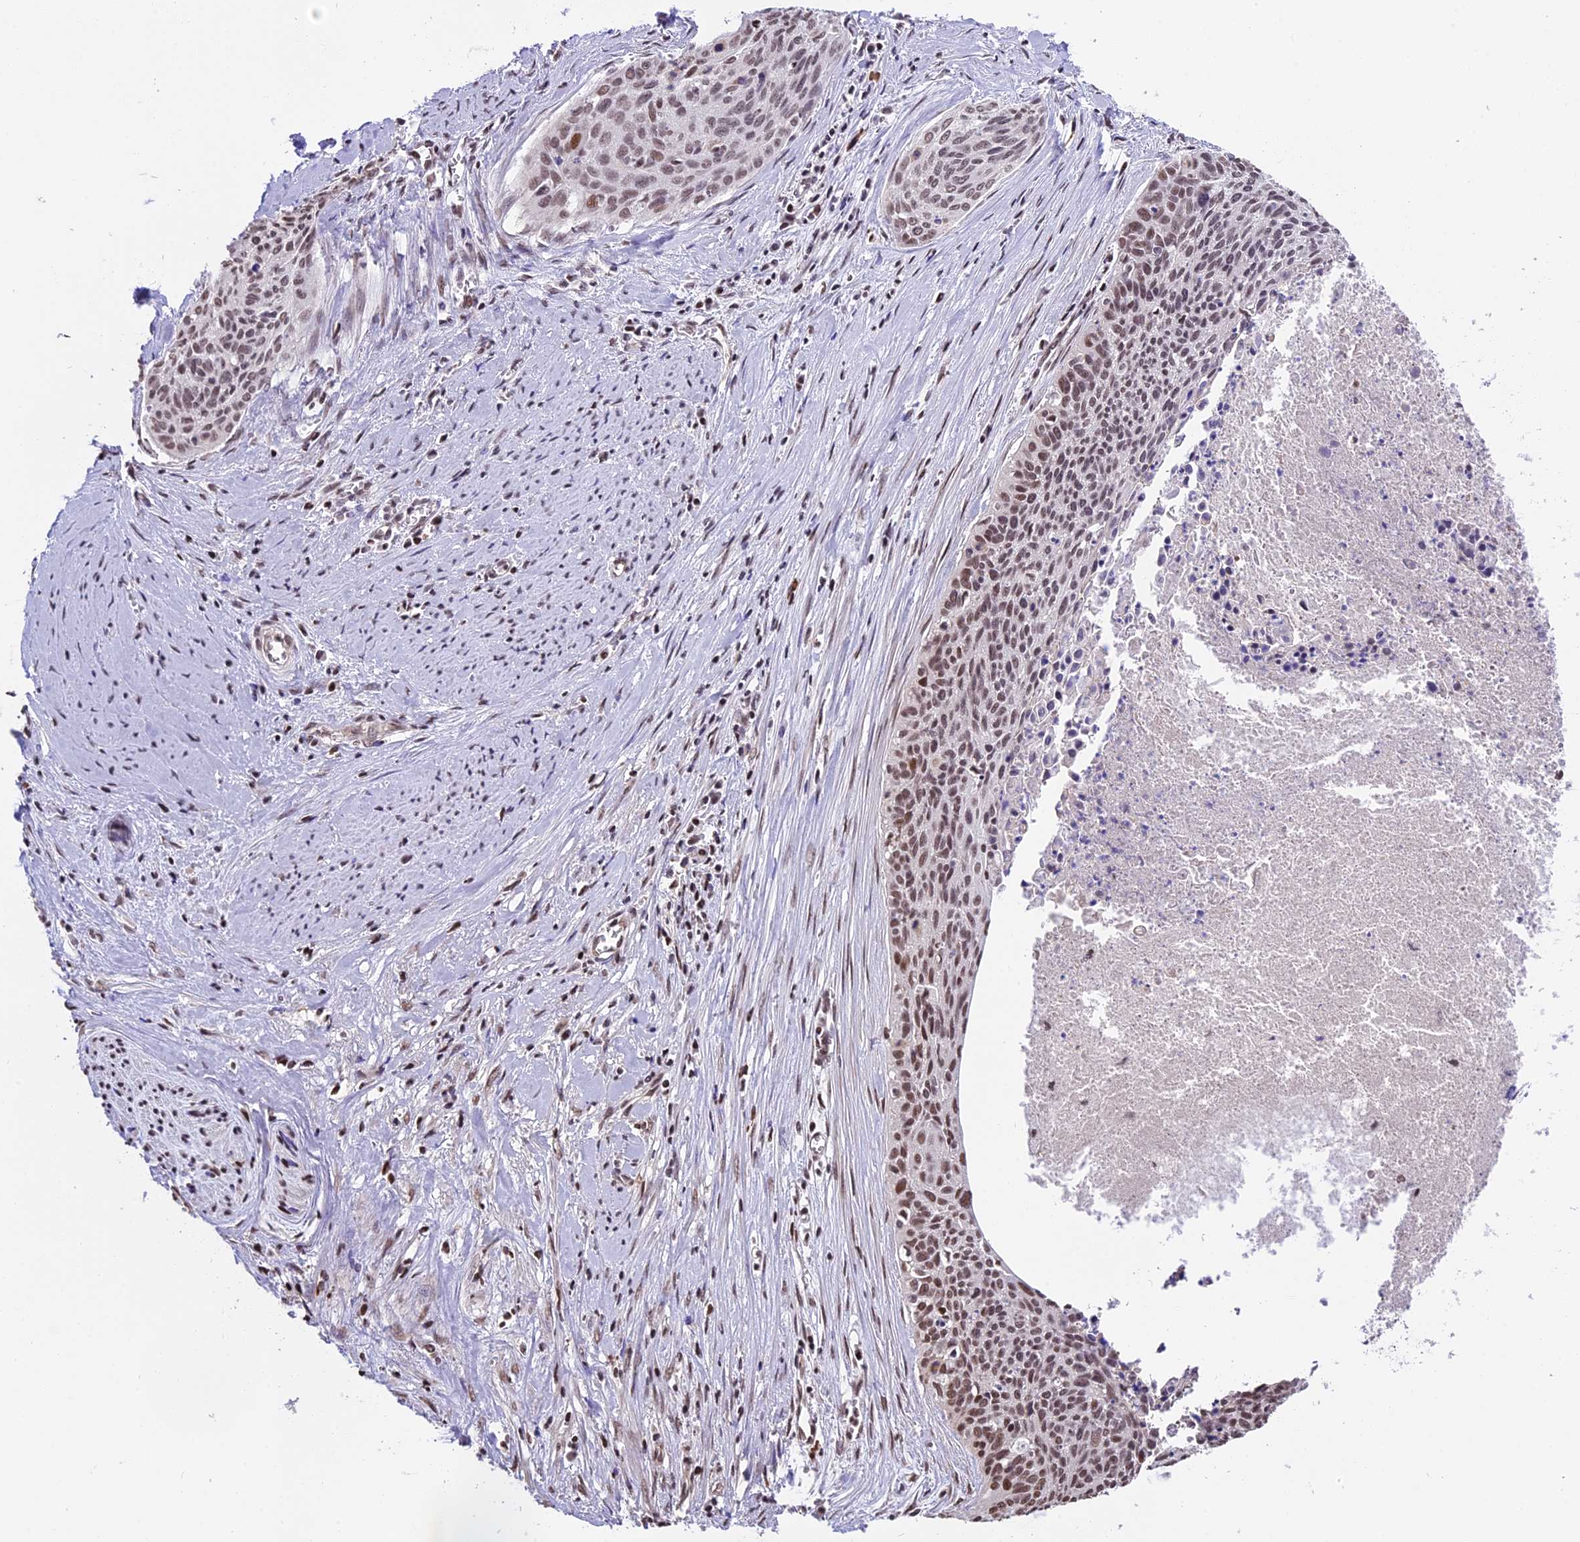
{"staining": {"intensity": "moderate", "quantity": ">75%", "location": "nuclear"}, "tissue": "cervical cancer", "cell_type": "Tumor cells", "image_type": "cancer", "snomed": [{"axis": "morphology", "description": "Squamous cell carcinoma, NOS"}, {"axis": "topography", "description": "Cervix"}], "caption": "Brown immunohistochemical staining in human cervical squamous cell carcinoma demonstrates moderate nuclear positivity in about >75% of tumor cells. The protein is stained brown, and the nuclei are stained in blue (DAB (3,3'-diaminobenzidine) IHC with brightfield microscopy, high magnification).", "gene": "POLR3E", "patient": {"sex": "female", "age": 55}}